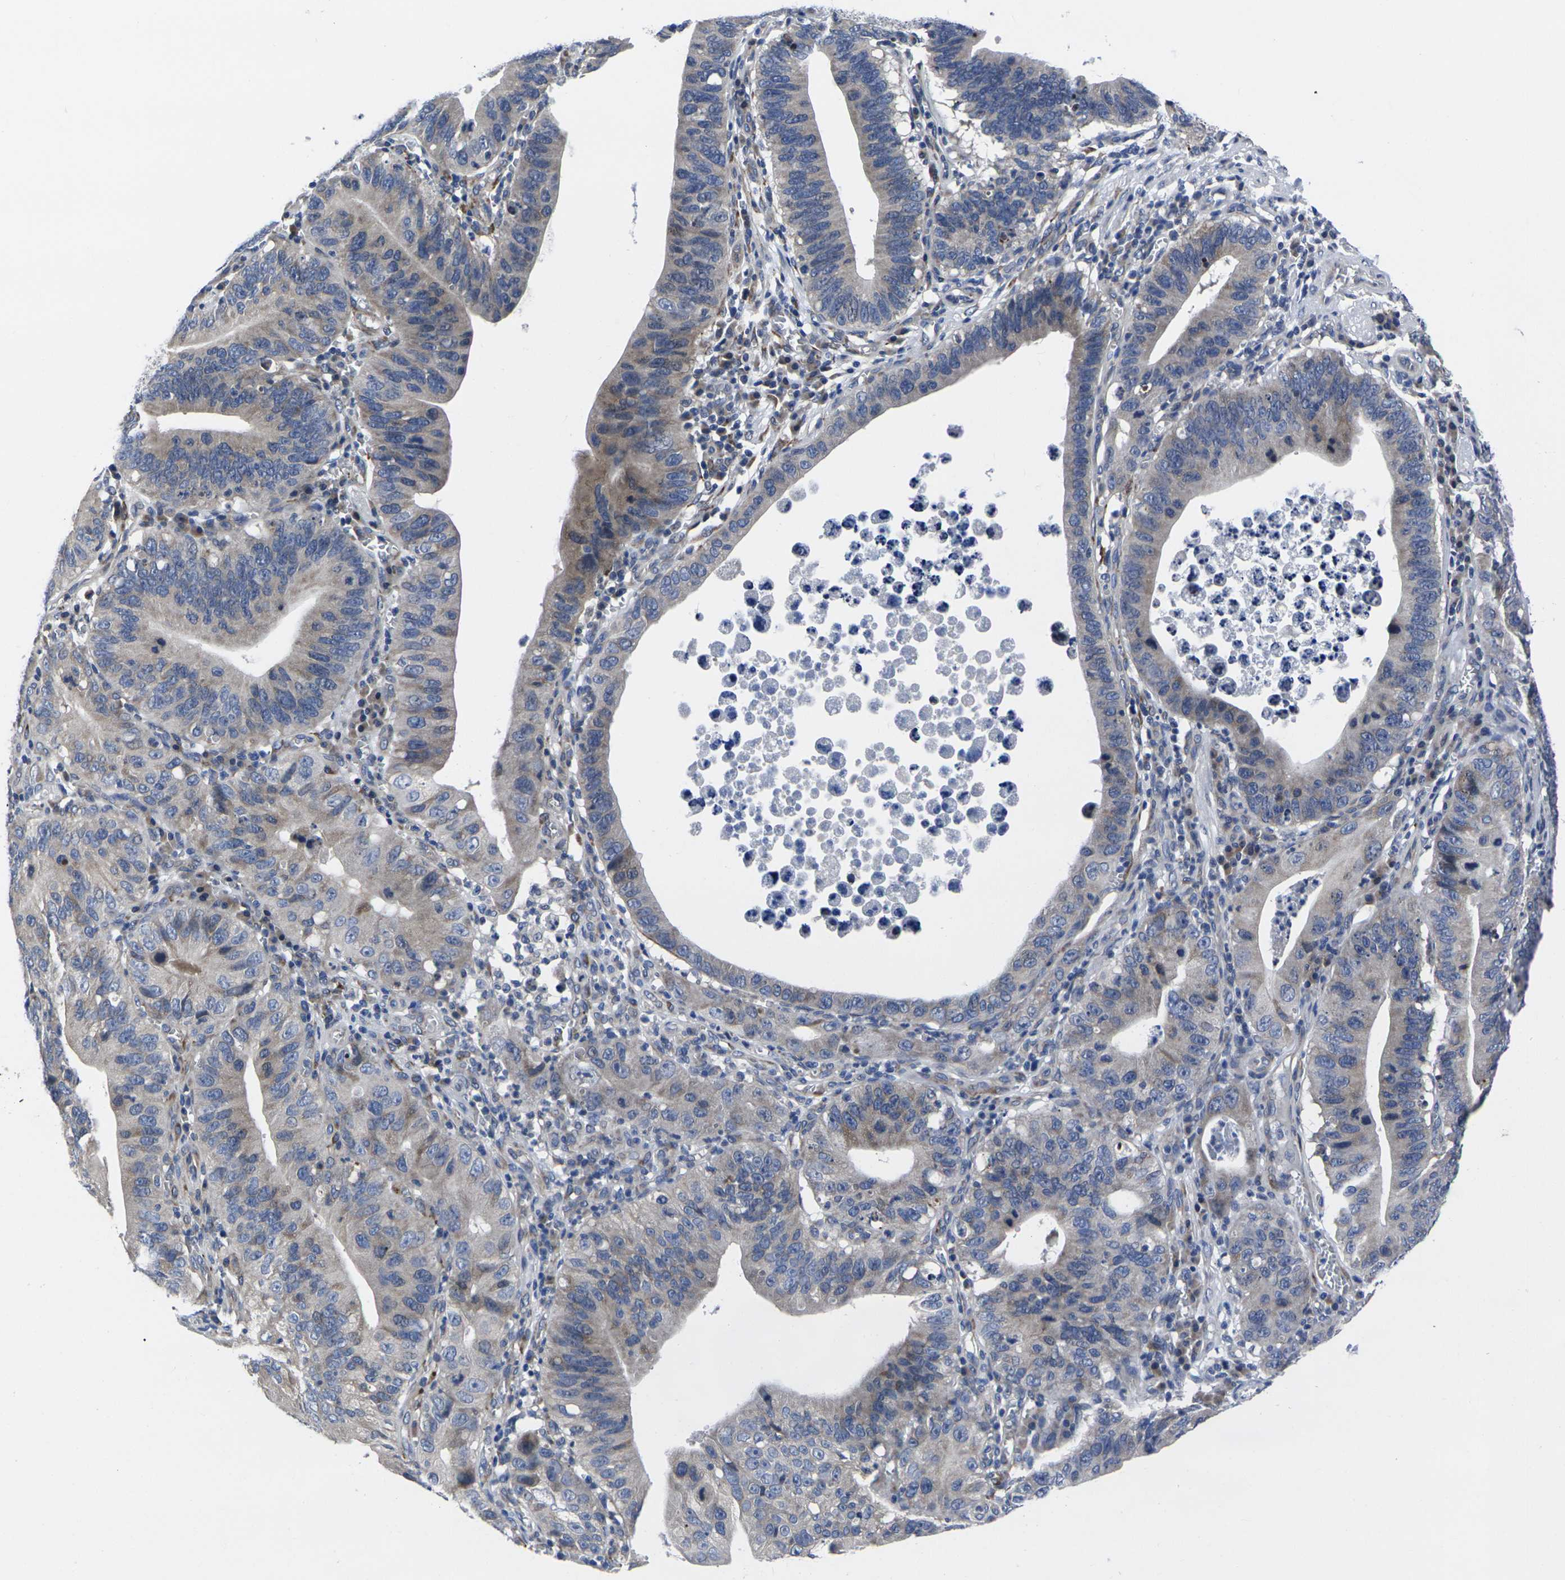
{"staining": {"intensity": "weak", "quantity": "<25%", "location": "cytoplasmic/membranous"}, "tissue": "stomach cancer", "cell_type": "Tumor cells", "image_type": "cancer", "snomed": [{"axis": "morphology", "description": "Adenocarcinoma, NOS"}, {"axis": "topography", "description": "Stomach"}, {"axis": "topography", "description": "Gastric cardia"}], "caption": "This is an immunohistochemistry photomicrograph of human adenocarcinoma (stomach). There is no expression in tumor cells.", "gene": "CYP2C8", "patient": {"sex": "male", "age": 59}}